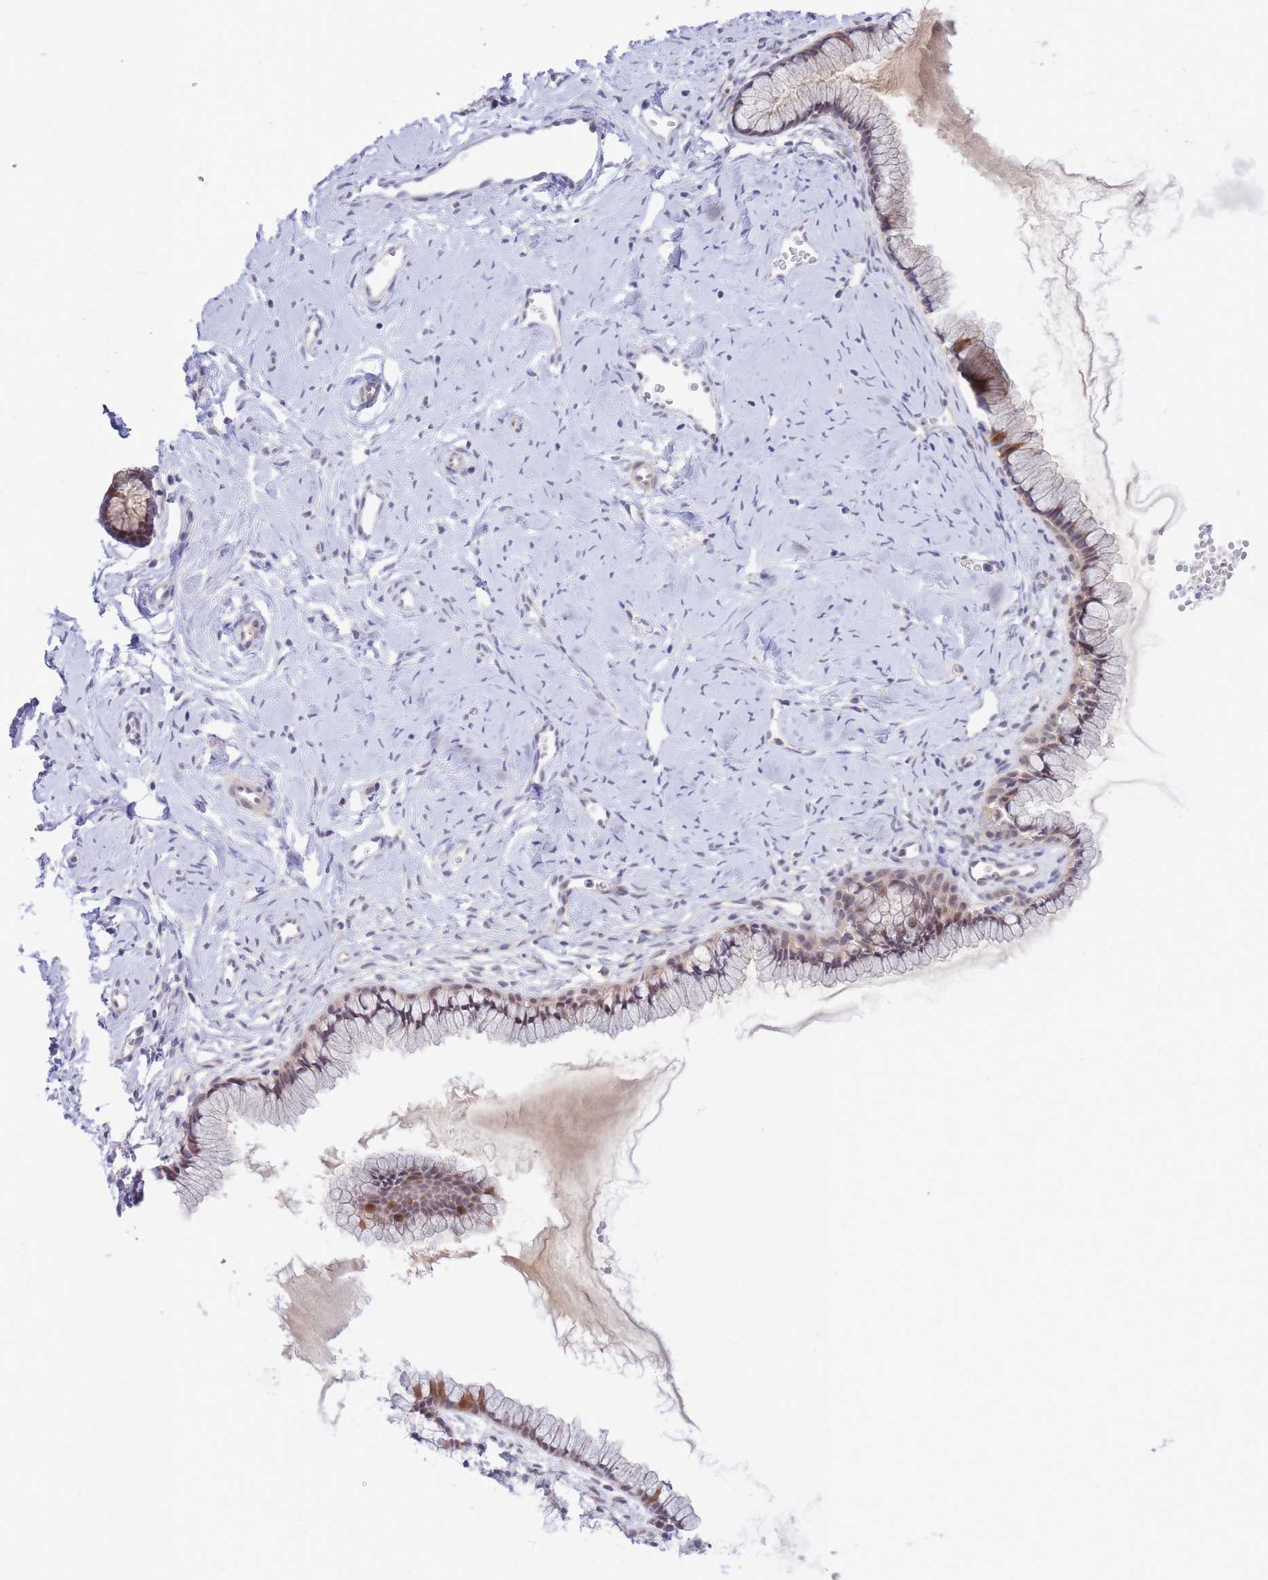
{"staining": {"intensity": "negative", "quantity": "none", "location": "none"}, "tissue": "cervix", "cell_type": "Glandular cells", "image_type": "normal", "snomed": [{"axis": "morphology", "description": "Normal tissue, NOS"}, {"axis": "topography", "description": "Cervix"}], "caption": "An immunohistochemistry (IHC) histopathology image of benign cervix is shown. There is no staining in glandular cells of cervix. Nuclei are stained in blue.", "gene": "APOL4", "patient": {"sex": "female", "age": 40}}